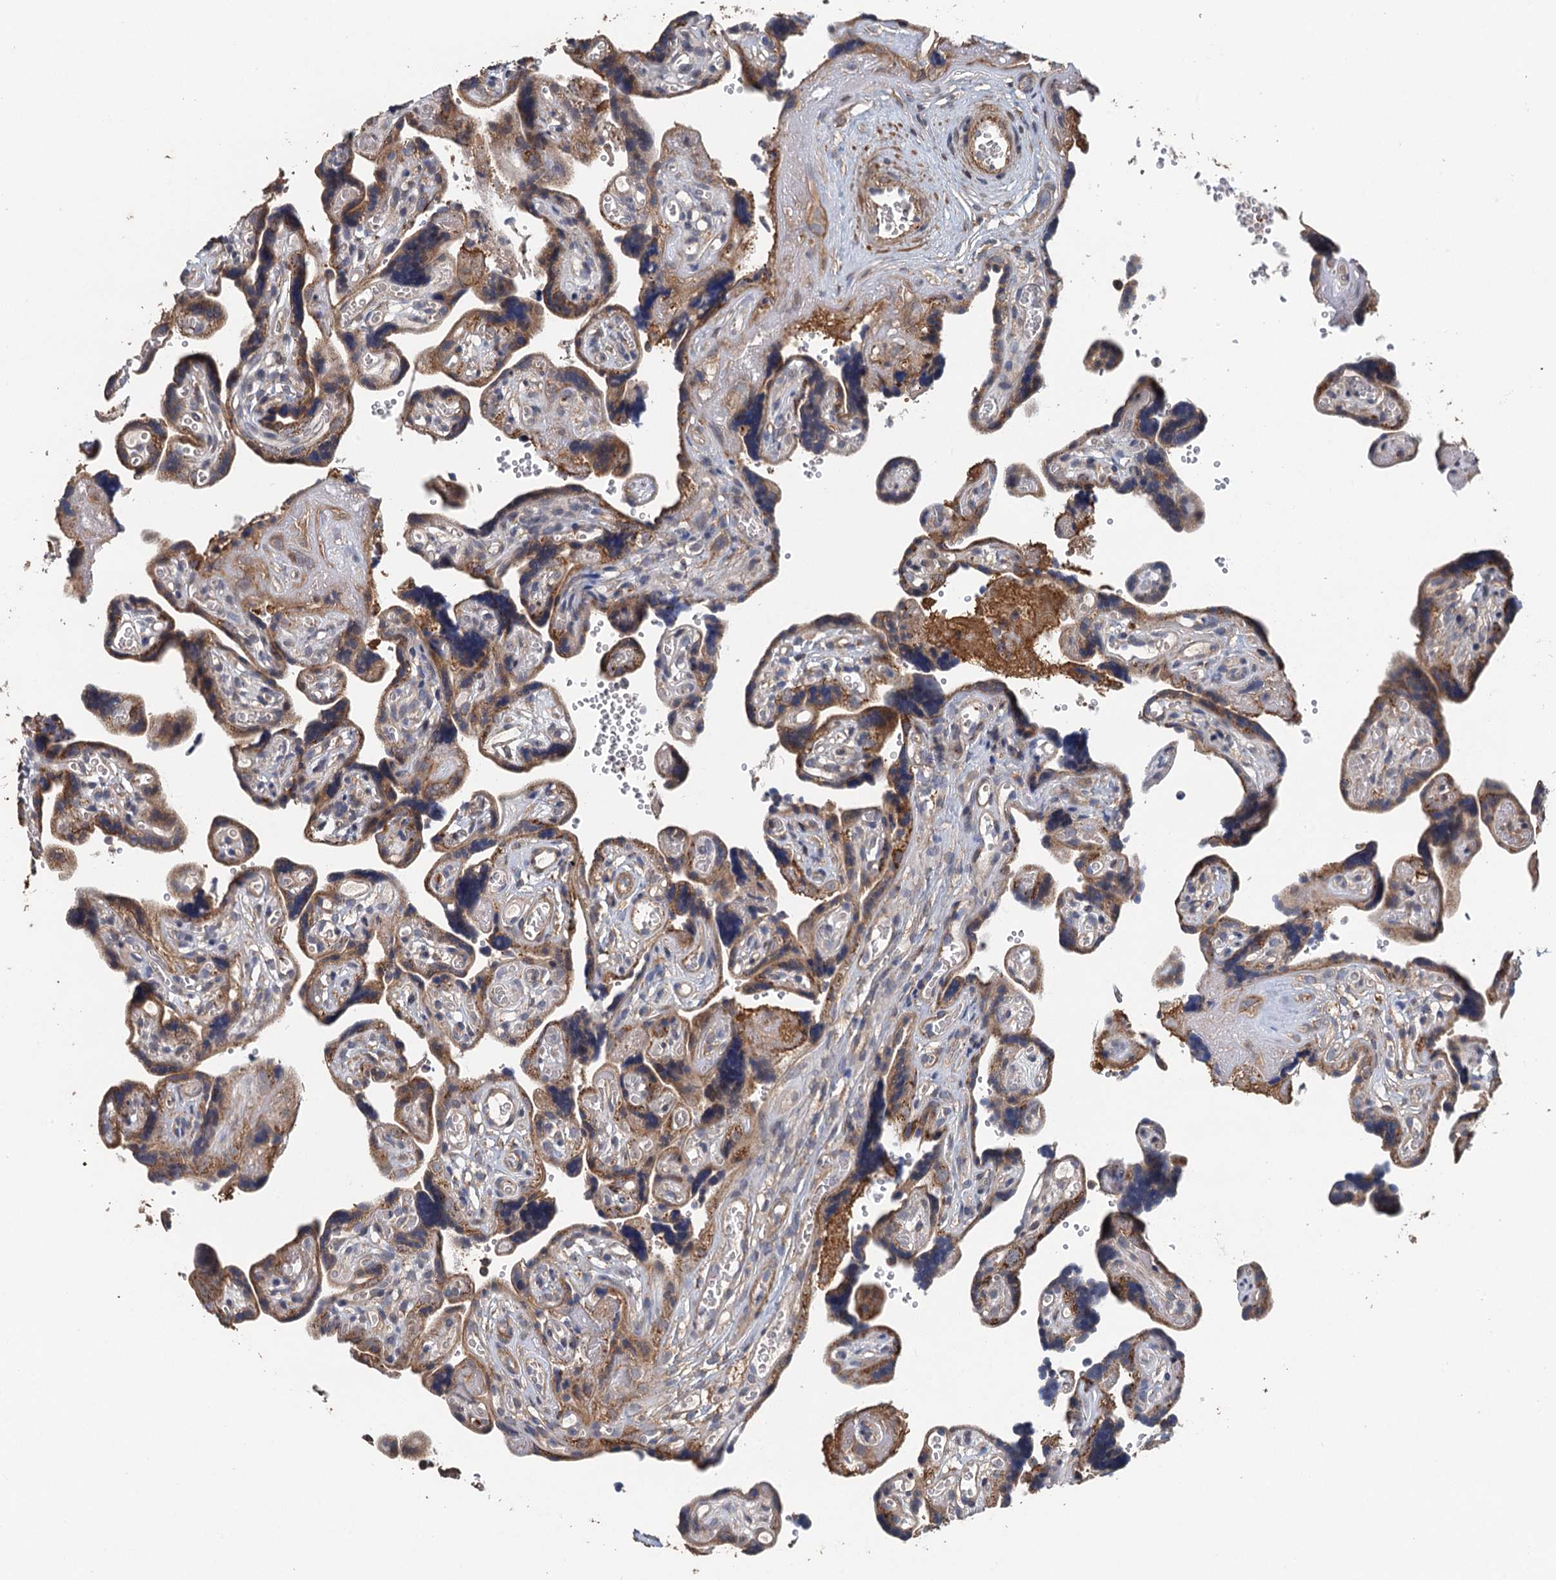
{"staining": {"intensity": "strong", "quantity": ">75%", "location": "cytoplasmic/membranous"}, "tissue": "placenta", "cell_type": "Trophoblastic cells", "image_type": "normal", "snomed": [{"axis": "morphology", "description": "Normal tissue, NOS"}, {"axis": "topography", "description": "Placenta"}], "caption": "Placenta stained for a protein reveals strong cytoplasmic/membranous positivity in trophoblastic cells. Immunohistochemistry stains the protein in brown and the nuclei are stained blue.", "gene": "MEAK7", "patient": {"sex": "female", "age": 30}}